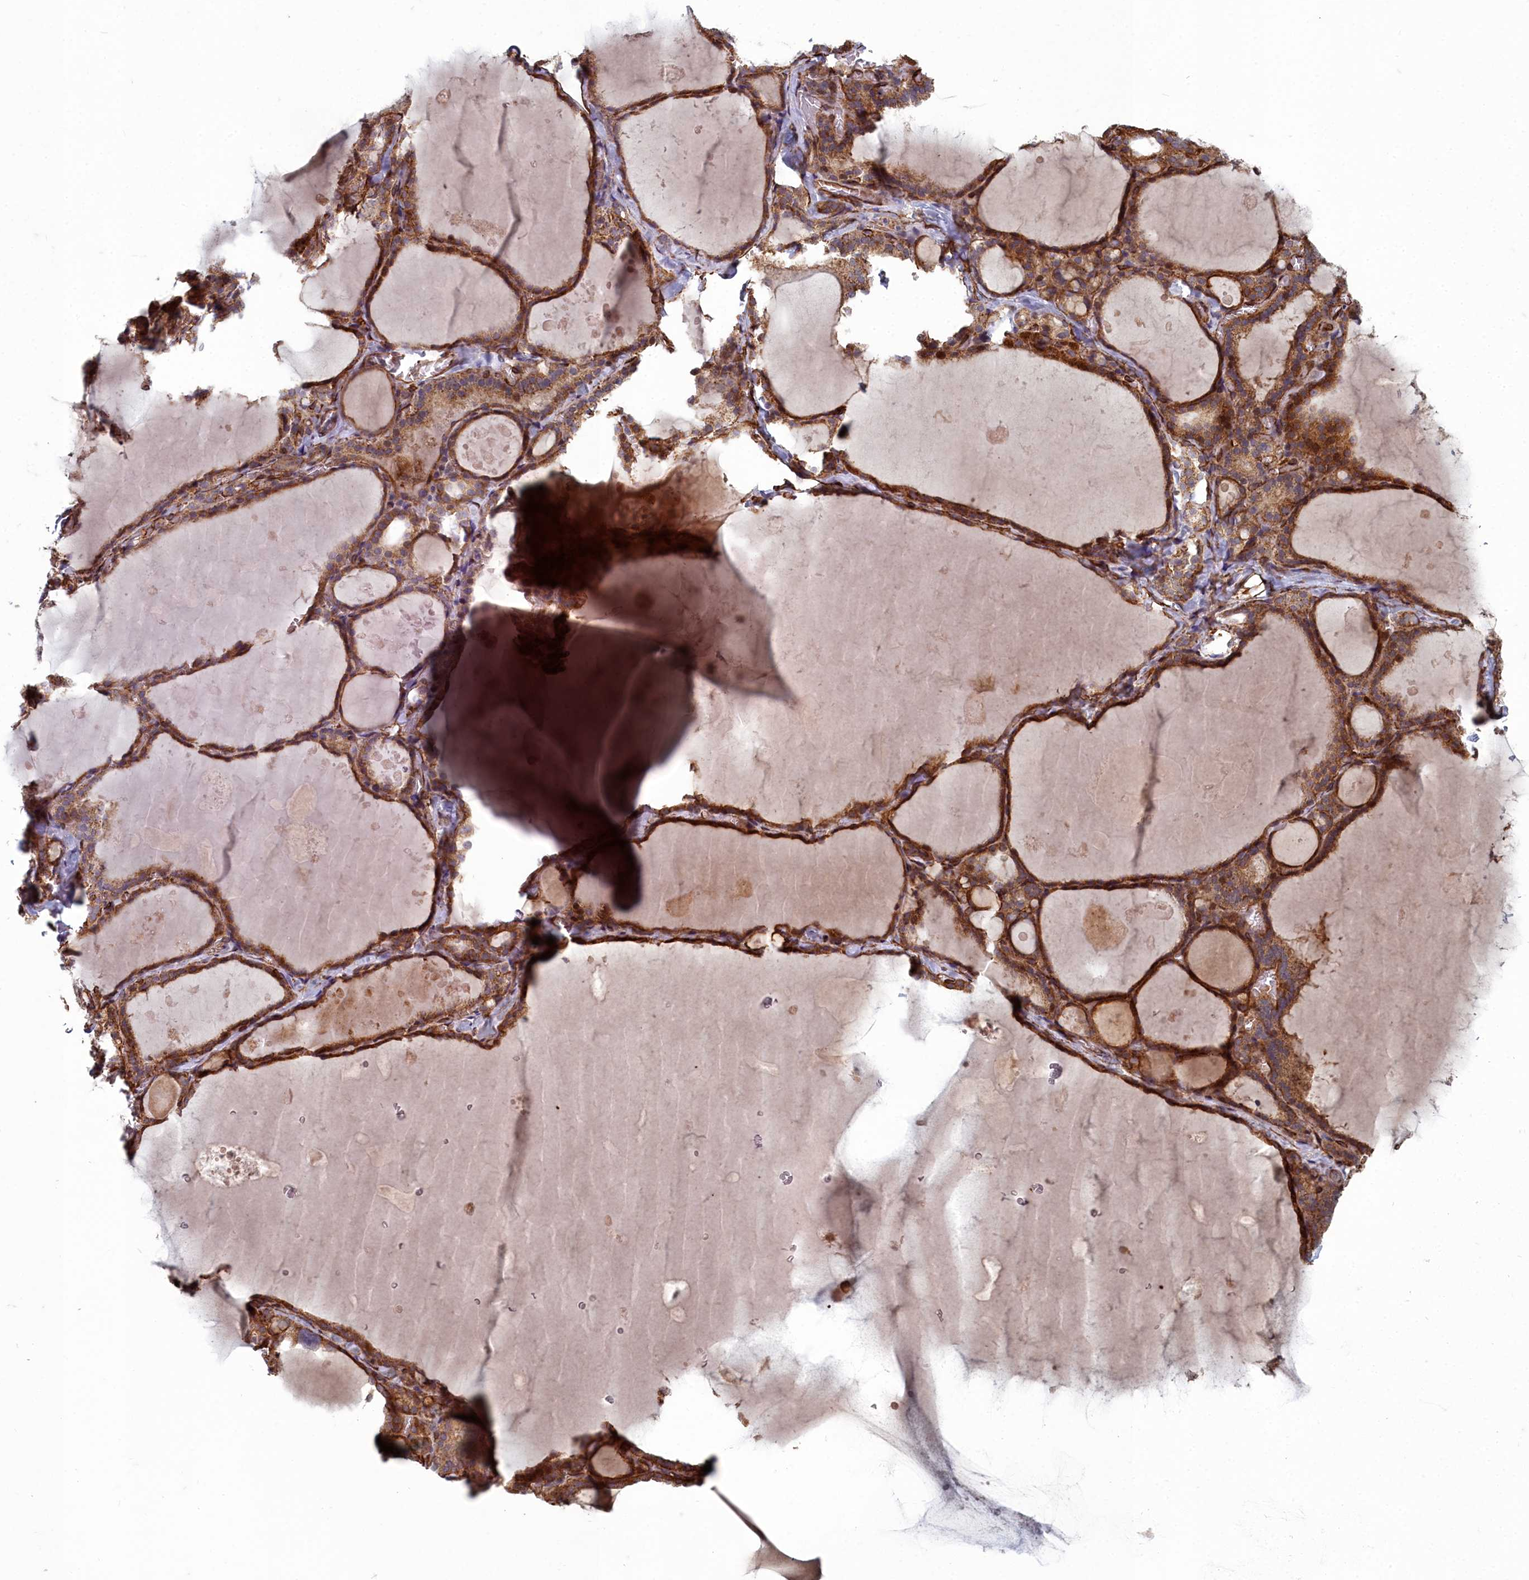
{"staining": {"intensity": "moderate", "quantity": ">75%", "location": "cytoplasmic/membranous"}, "tissue": "thyroid gland", "cell_type": "Glandular cells", "image_type": "normal", "snomed": [{"axis": "morphology", "description": "Normal tissue, NOS"}, {"axis": "topography", "description": "Thyroid gland"}], "caption": "Immunohistochemical staining of benign thyroid gland shows medium levels of moderate cytoplasmic/membranous expression in approximately >75% of glandular cells. (DAB IHC, brown staining for protein, blue staining for nuclei).", "gene": "TSPYL4", "patient": {"sex": "male", "age": 56}}